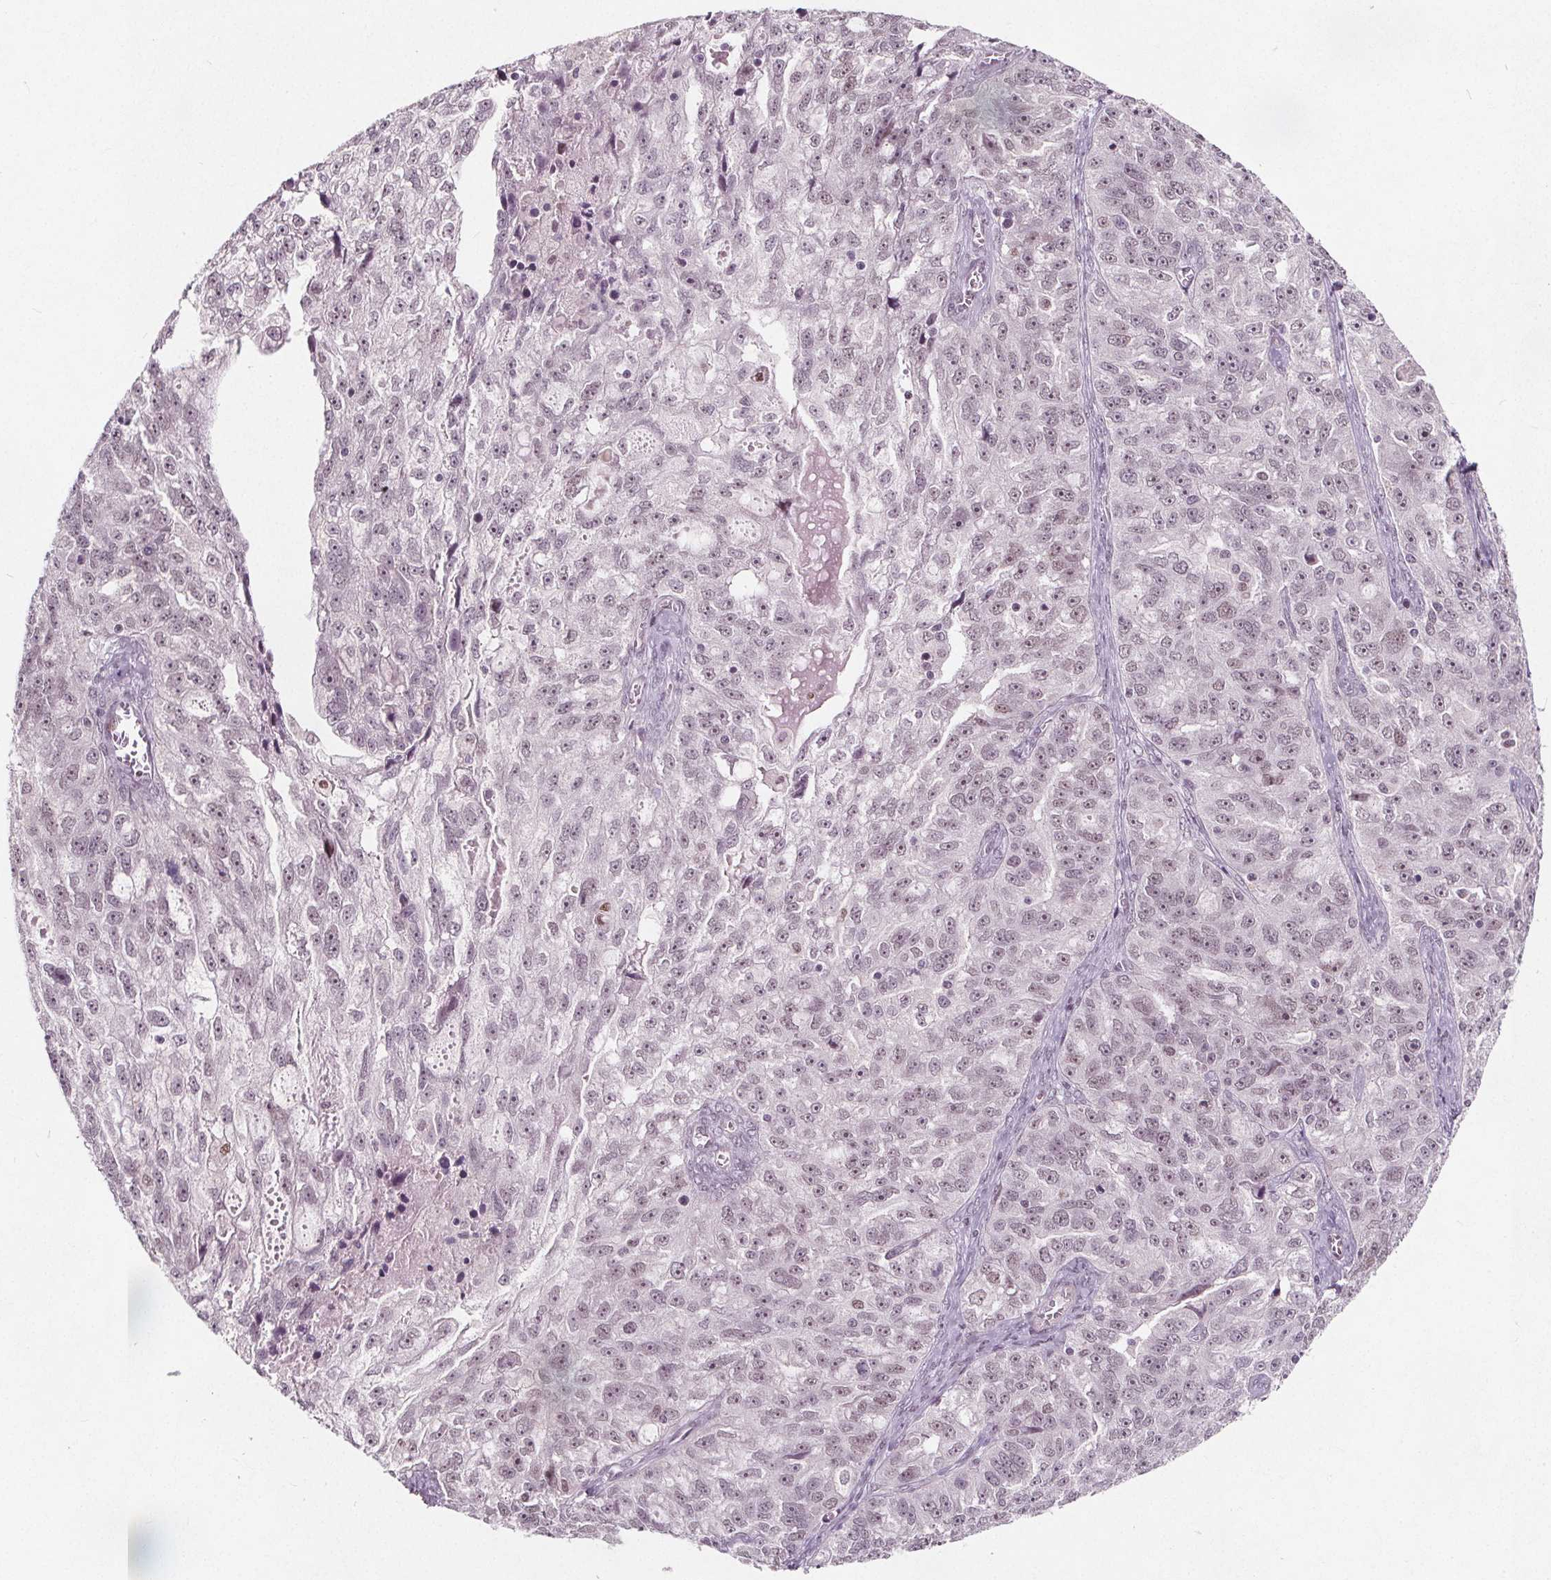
{"staining": {"intensity": "weak", "quantity": "25%-75%", "location": "nuclear"}, "tissue": "ovarian cancer", "cell_type": "Tumor cells", "image_type": "cancer", "snomed": [{"axis": "morphology", "description": "Cystadenocarcinoma, serous, NOS"}, {"axis": "topography", "description": "Ovary"}], "caption": "Ovarian serous cystadenocarcinoma stained with a brown dye shows weak nuclear positive staining in about 25%-75% of tumor cells.", "gene": "TAF6L", "patient": {"sex": "female", "age": 51}}